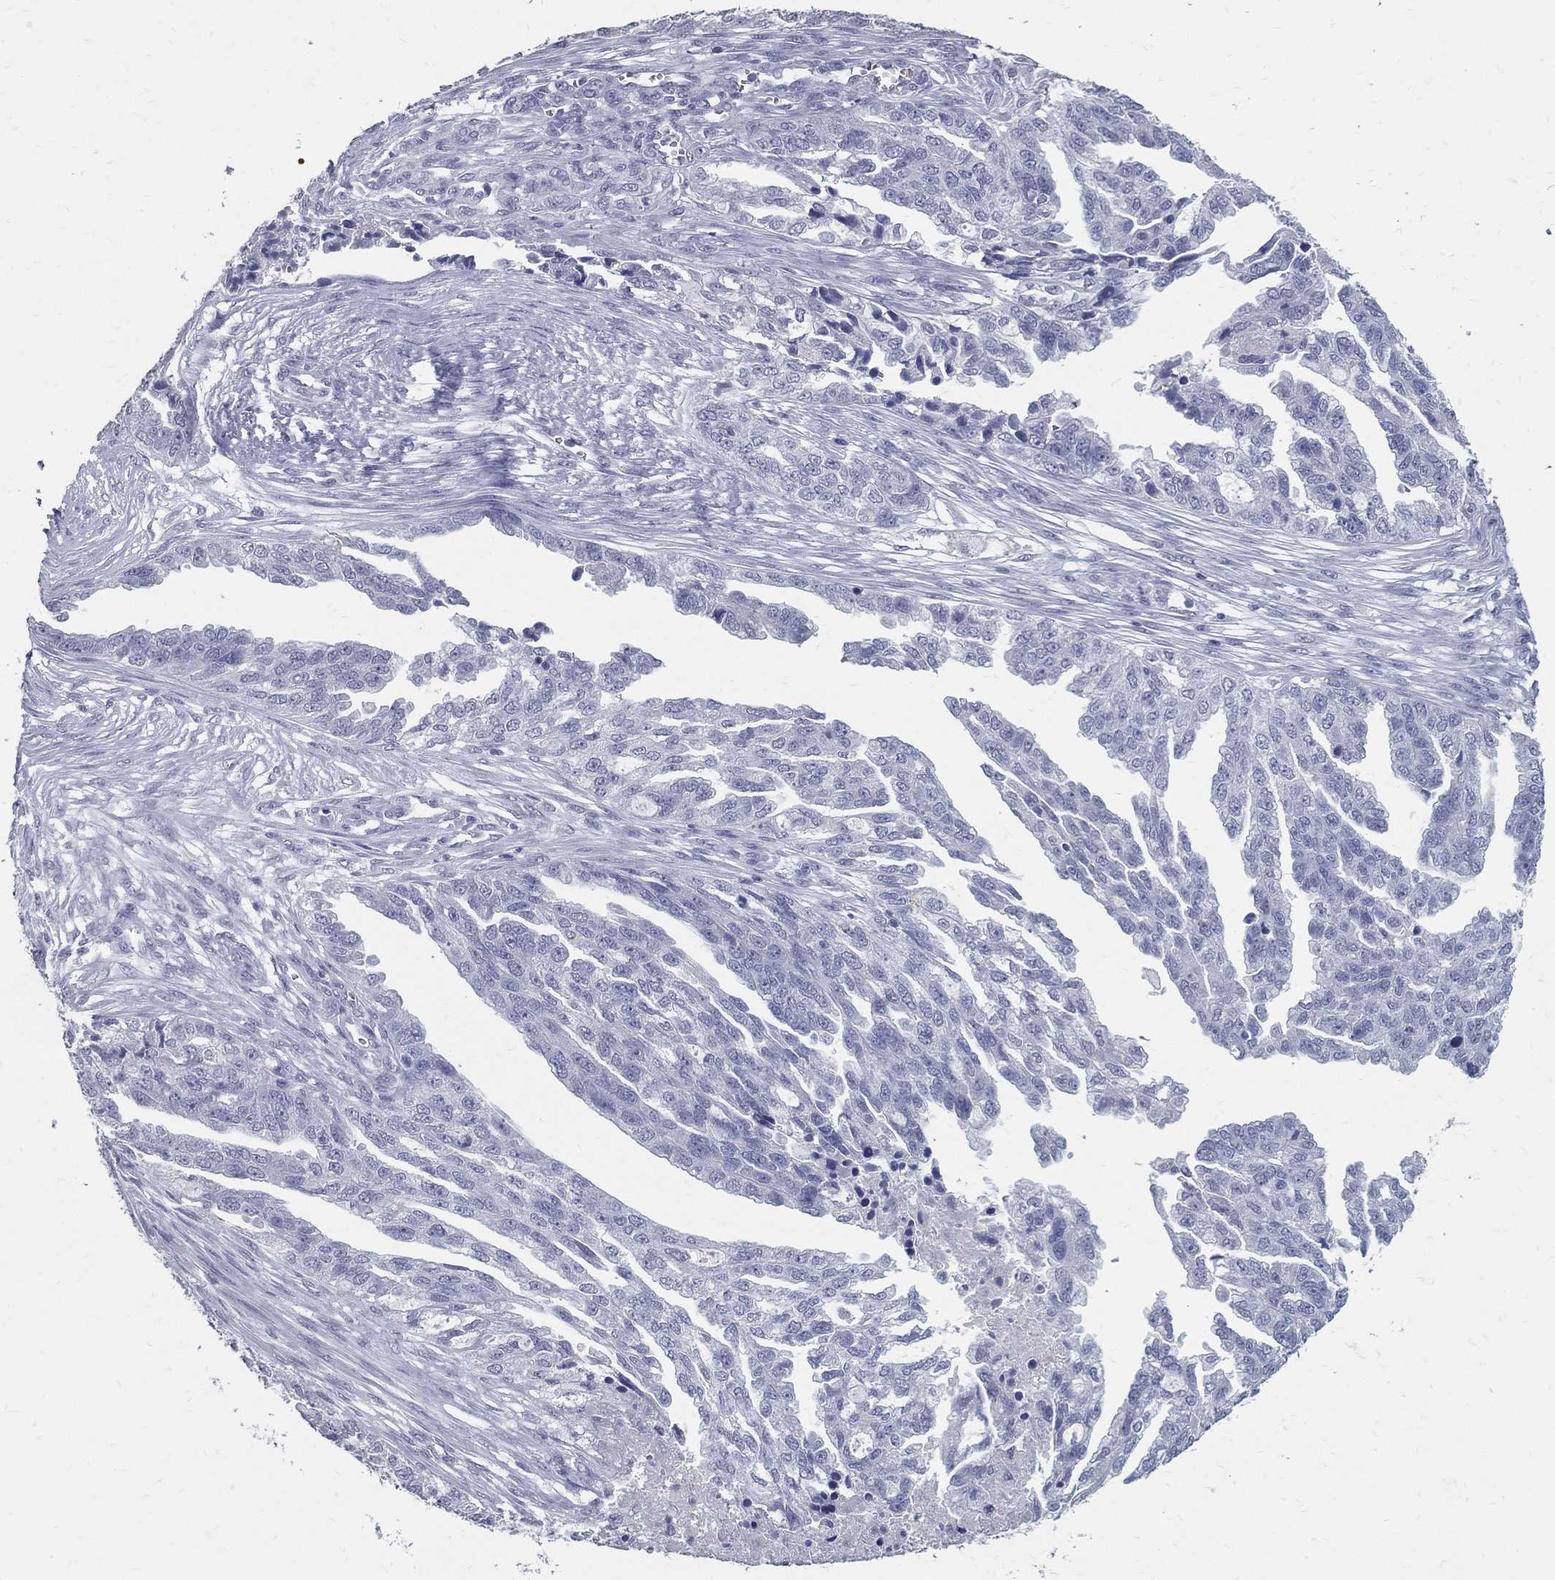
{"staining": {"intensity": "negative", "quantity": "none", "location": "none"}, "tissue": "ovarian cancer", "cell_type": "Tumor cells", "image_type": "cancer", "snomed": [{"axis": "morphology", "description": "Cystadenocarcinoma, serous, NOS"}, {"axis": "topography", "description": "Ovary"}], "caption": "The immunohistochemistry photomicrograph has no significant positivity in tumor cells of ovarian cancer (serous cystadenocarcinoma) tissue.", "gene": "ACE2", "patient": {"sex": "female", "age": 51}}